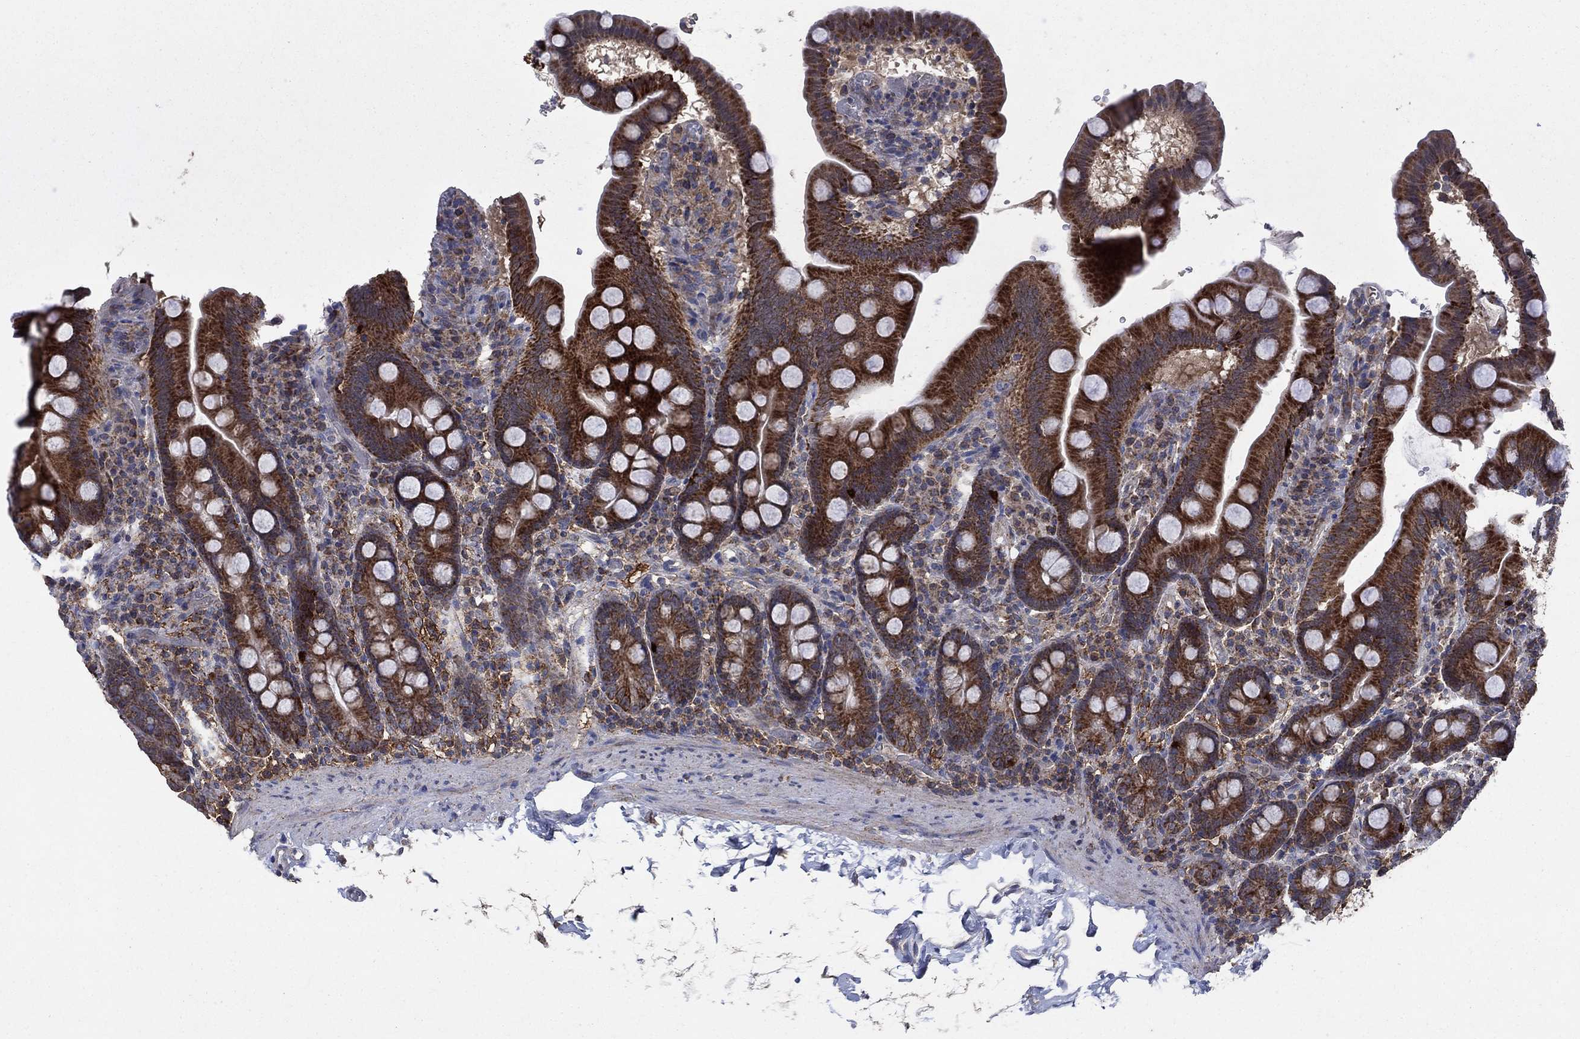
{"staining": {"intensity": "strong", "quantity": ">75%", "location": "cytoplasmic/membranous"}, "tissue": "duodenum", "cell_type": "Glandular cells", "image_type": "normal", "snomed": [{"axis": "morphology", "description": "Normal tissue, NOS"}, {"axis": "topography", "description": "Duodenum"}], "caption": "Benign duodenum reveals strong cytoplasmic/membranous positivity in about >75% of glandular cells.", "gene": "DPH1", "patient": {"sex": "male", "age": 59}}